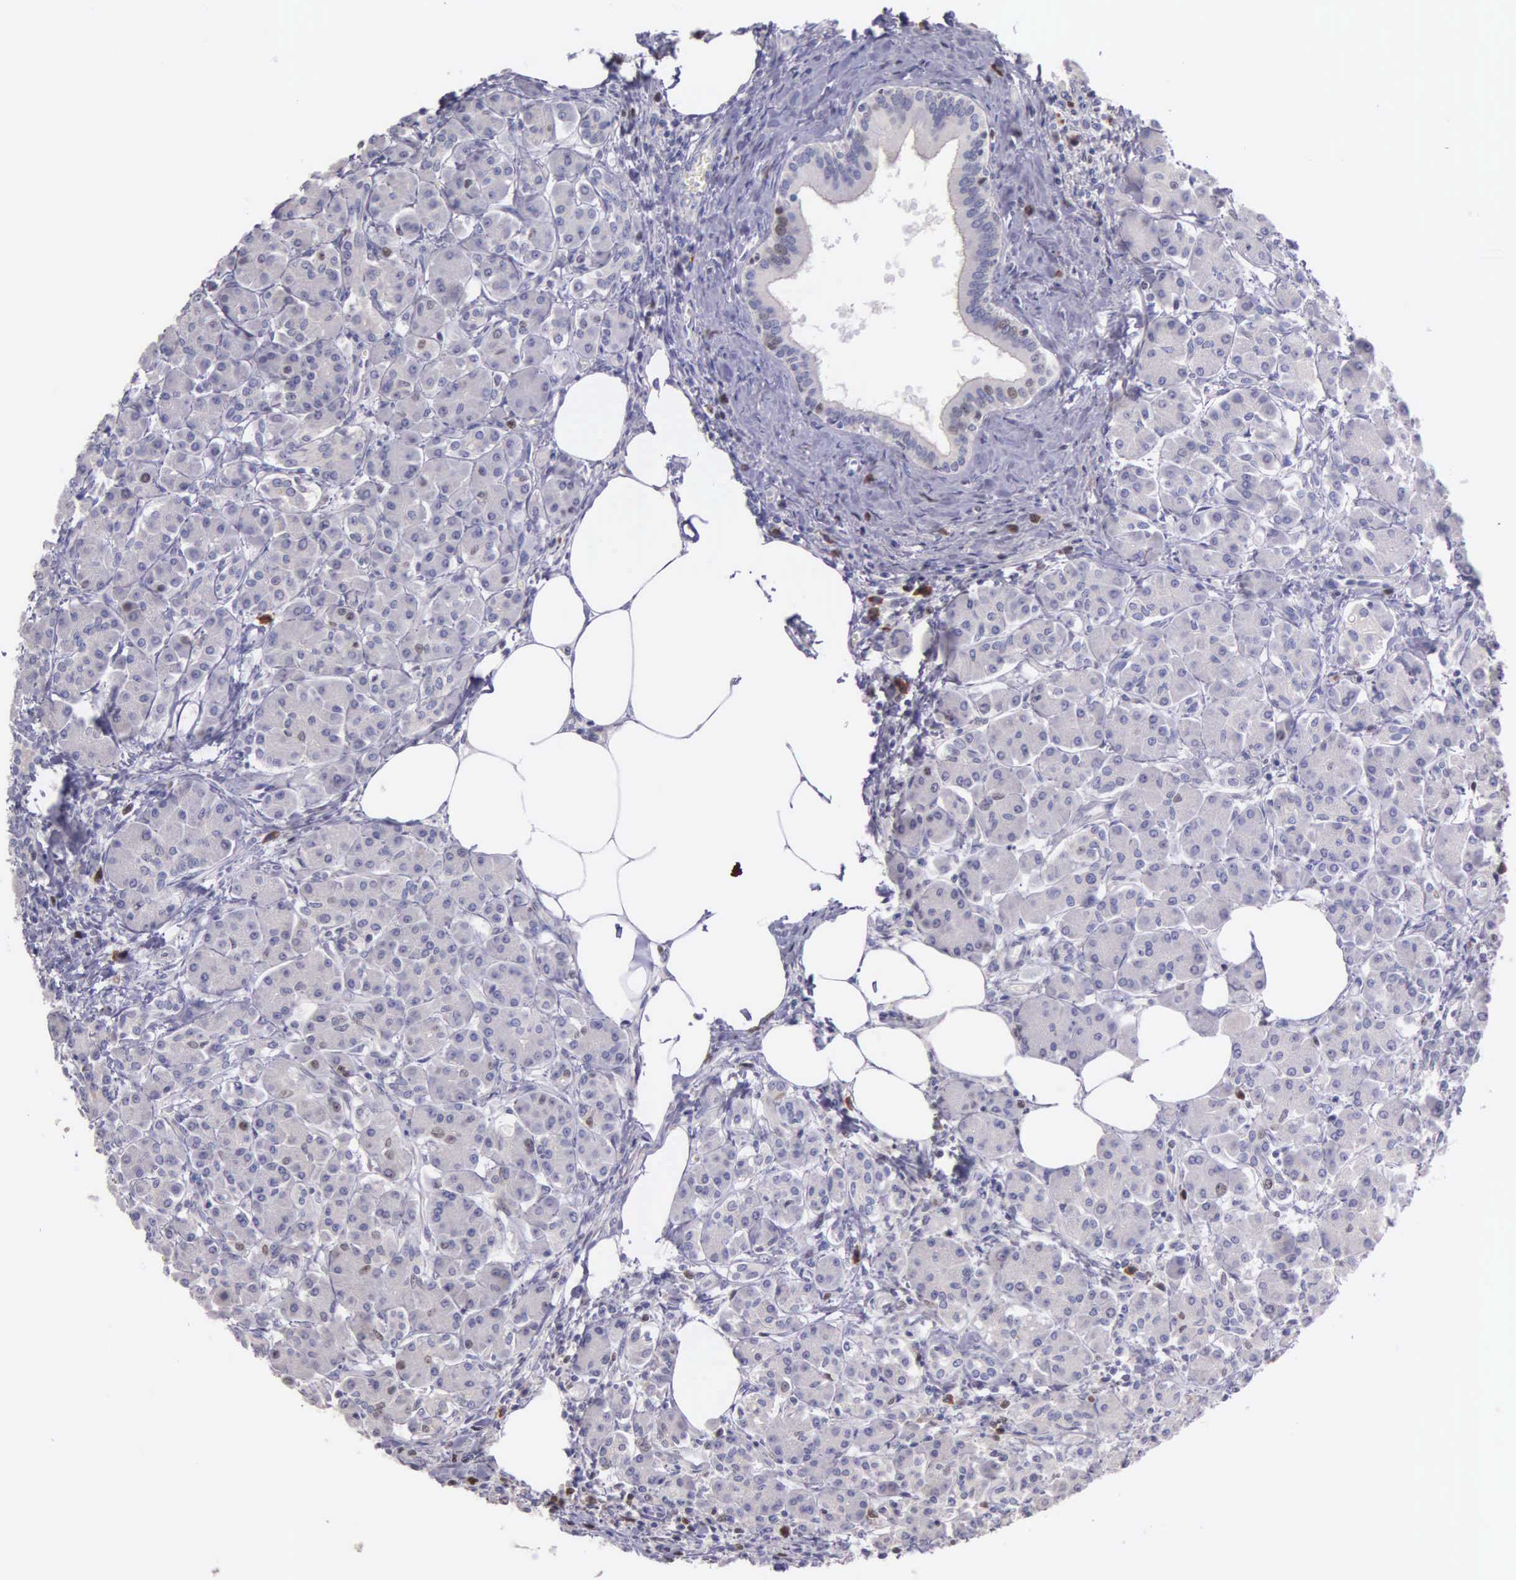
{"staining": {"intensity": "strong", "quantity": "<25%", "location": "nuclear"}, "tissue": "pancreas", "cell_type": "Exocrine glandular cells", "image_type": "normal", "snomed": [{"axis": "morphology", "description": "Normal tissue, NOS"}, {"axis": "topography", "description": "Pancreas"}], "caption": "Protein expression by immunohistochemistry (IHC) demonstrates strong nuclear expression in about <25% of exocrine glandular cells in benign pancreas.", "gene": "MCM5", "patient": {"sex": "female", "age": 73}}